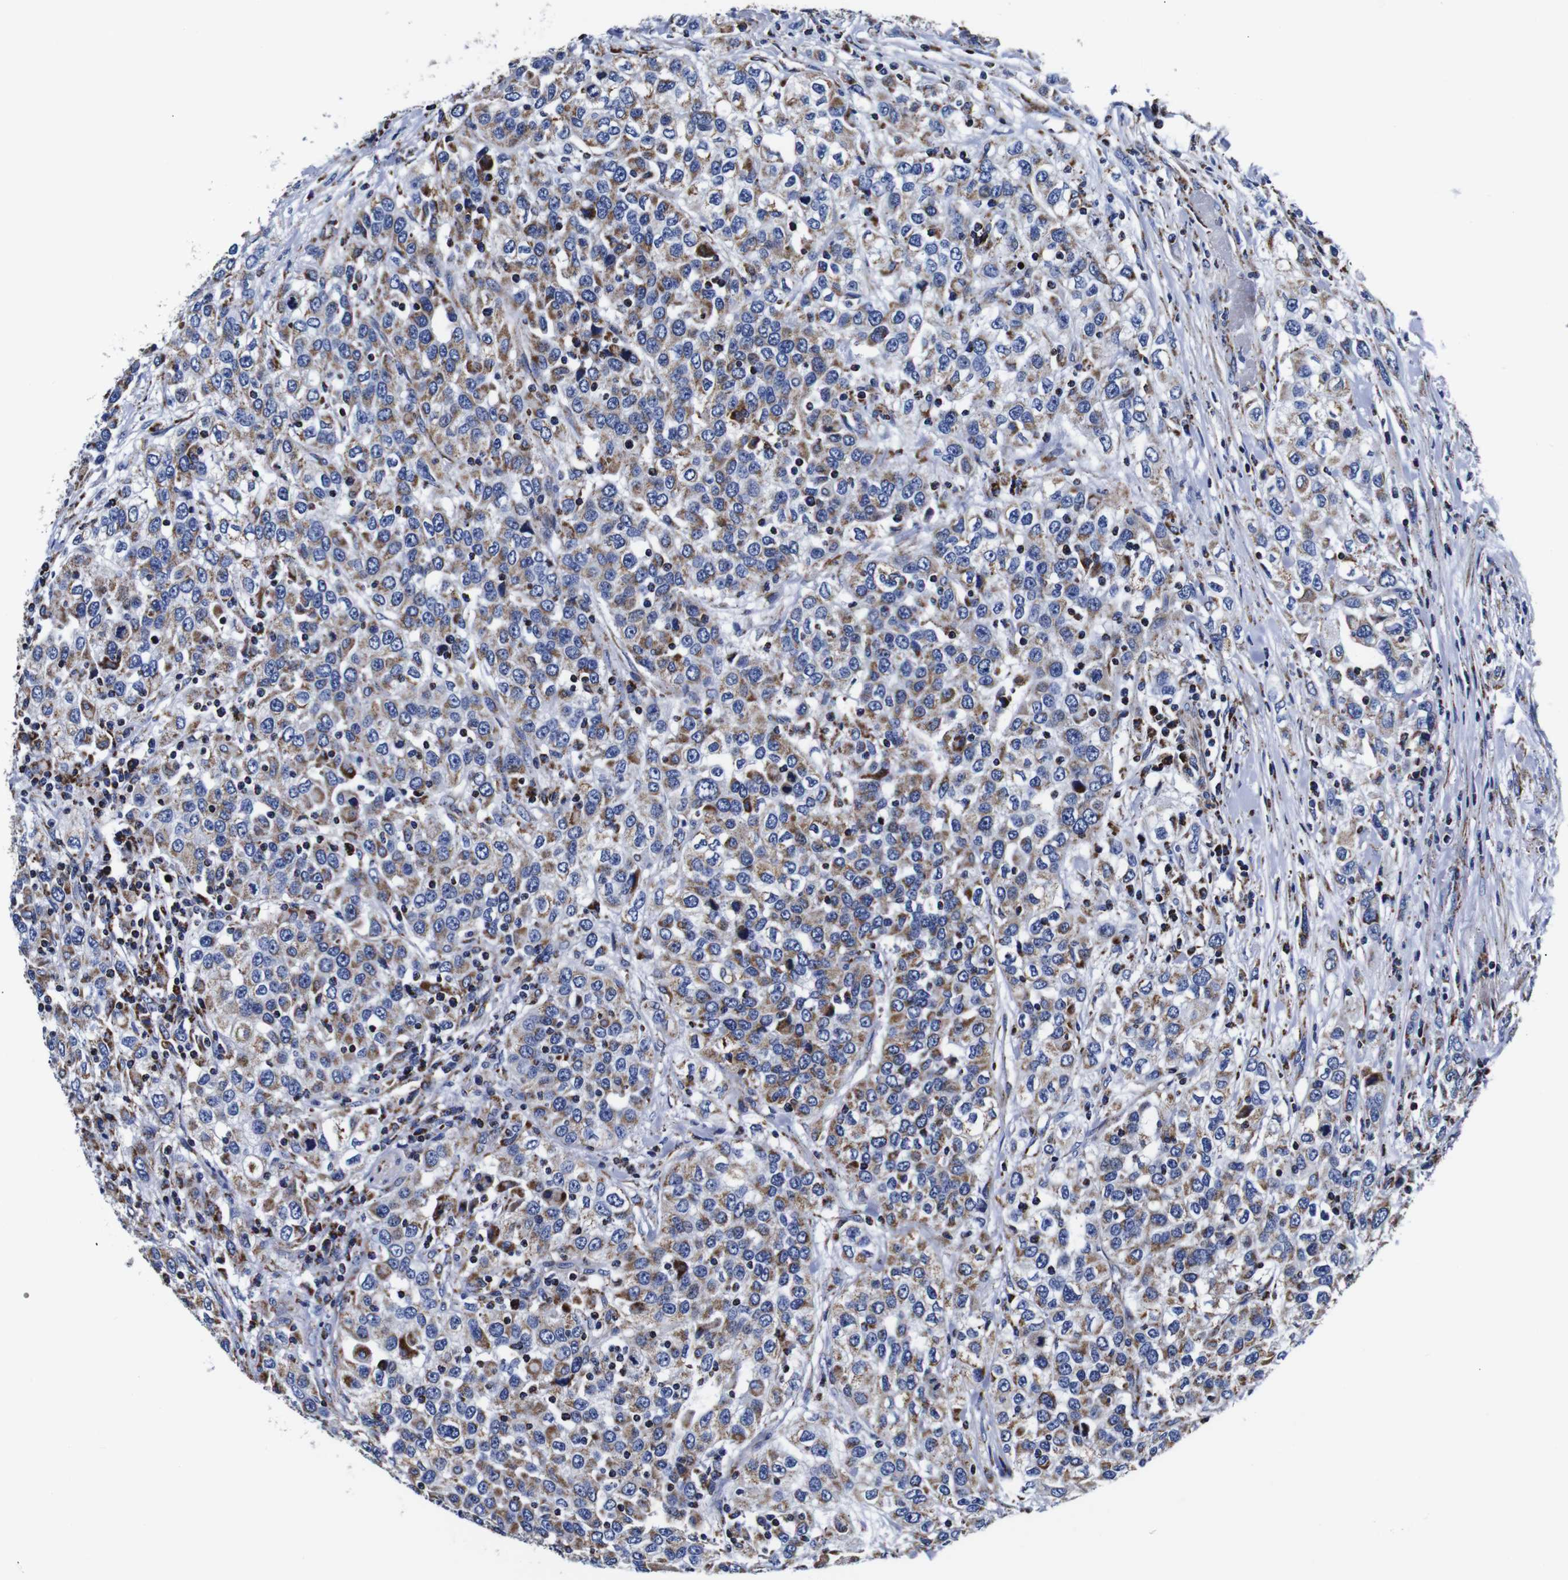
{"staining": {"intensity": "moderate", "quantity": "25%-75%", "location": "cytoplasmic/membranous"}, "tissue": "urothelial cancer", "cell_type": "Tumor cells", "image_type": "cancer", "snomed": [{"axis": "morphology", "description": "Urothelial carcinoma, High grade"}, {"axis": "topography", "description": "Urinary bladder"}], "caption": "IHC (DAB (3,3'-diaminobenzidine)) staining of human urothelial cancer exhibits moderate cytoplasmic/membranous protein positivity in about 25%-75% of tumor cells.", "gene": "FKBP9", "patient": {"sex": "female", "age": 80}}